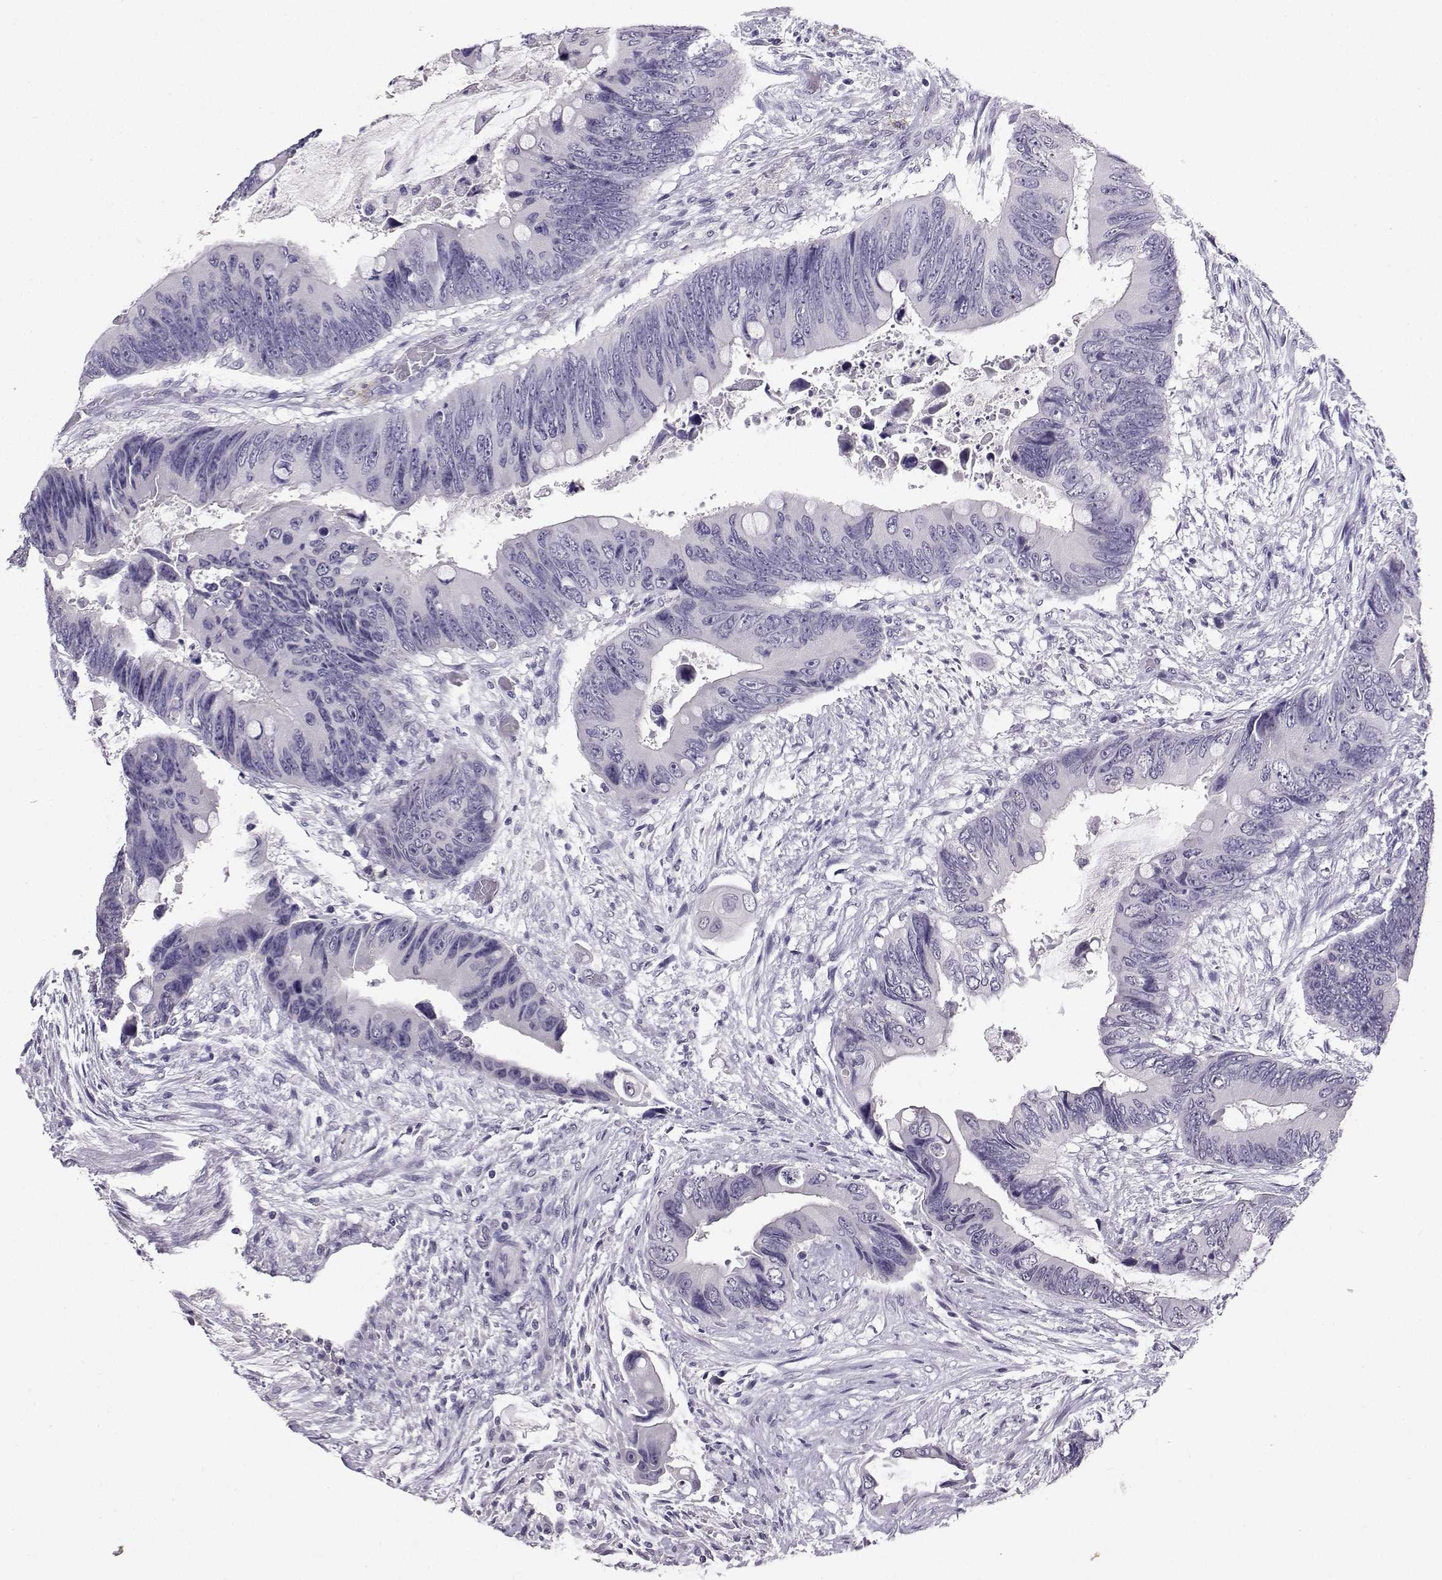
{"staining": {"intensity": "negative", "quantity": "none", "location": "none"}, "tissue": "colorectal cancer", "cell_type": "Tumor cells", "image_type": "cancer", "snomed": [{"axis": "morphology", "description": "Adenocarcinoma, NOS"}, {"axis": "topography", "description": "Rectum"}], "caption": "This micrograph is of colorectal cancer (adenocarcinoma) stained with IHC to label a protein in brown with the nuclei are counter-stained blue. There is no expression in tumor cells.", "gene": "TBR1", "patient": {"sex": "male", "age": 63}}